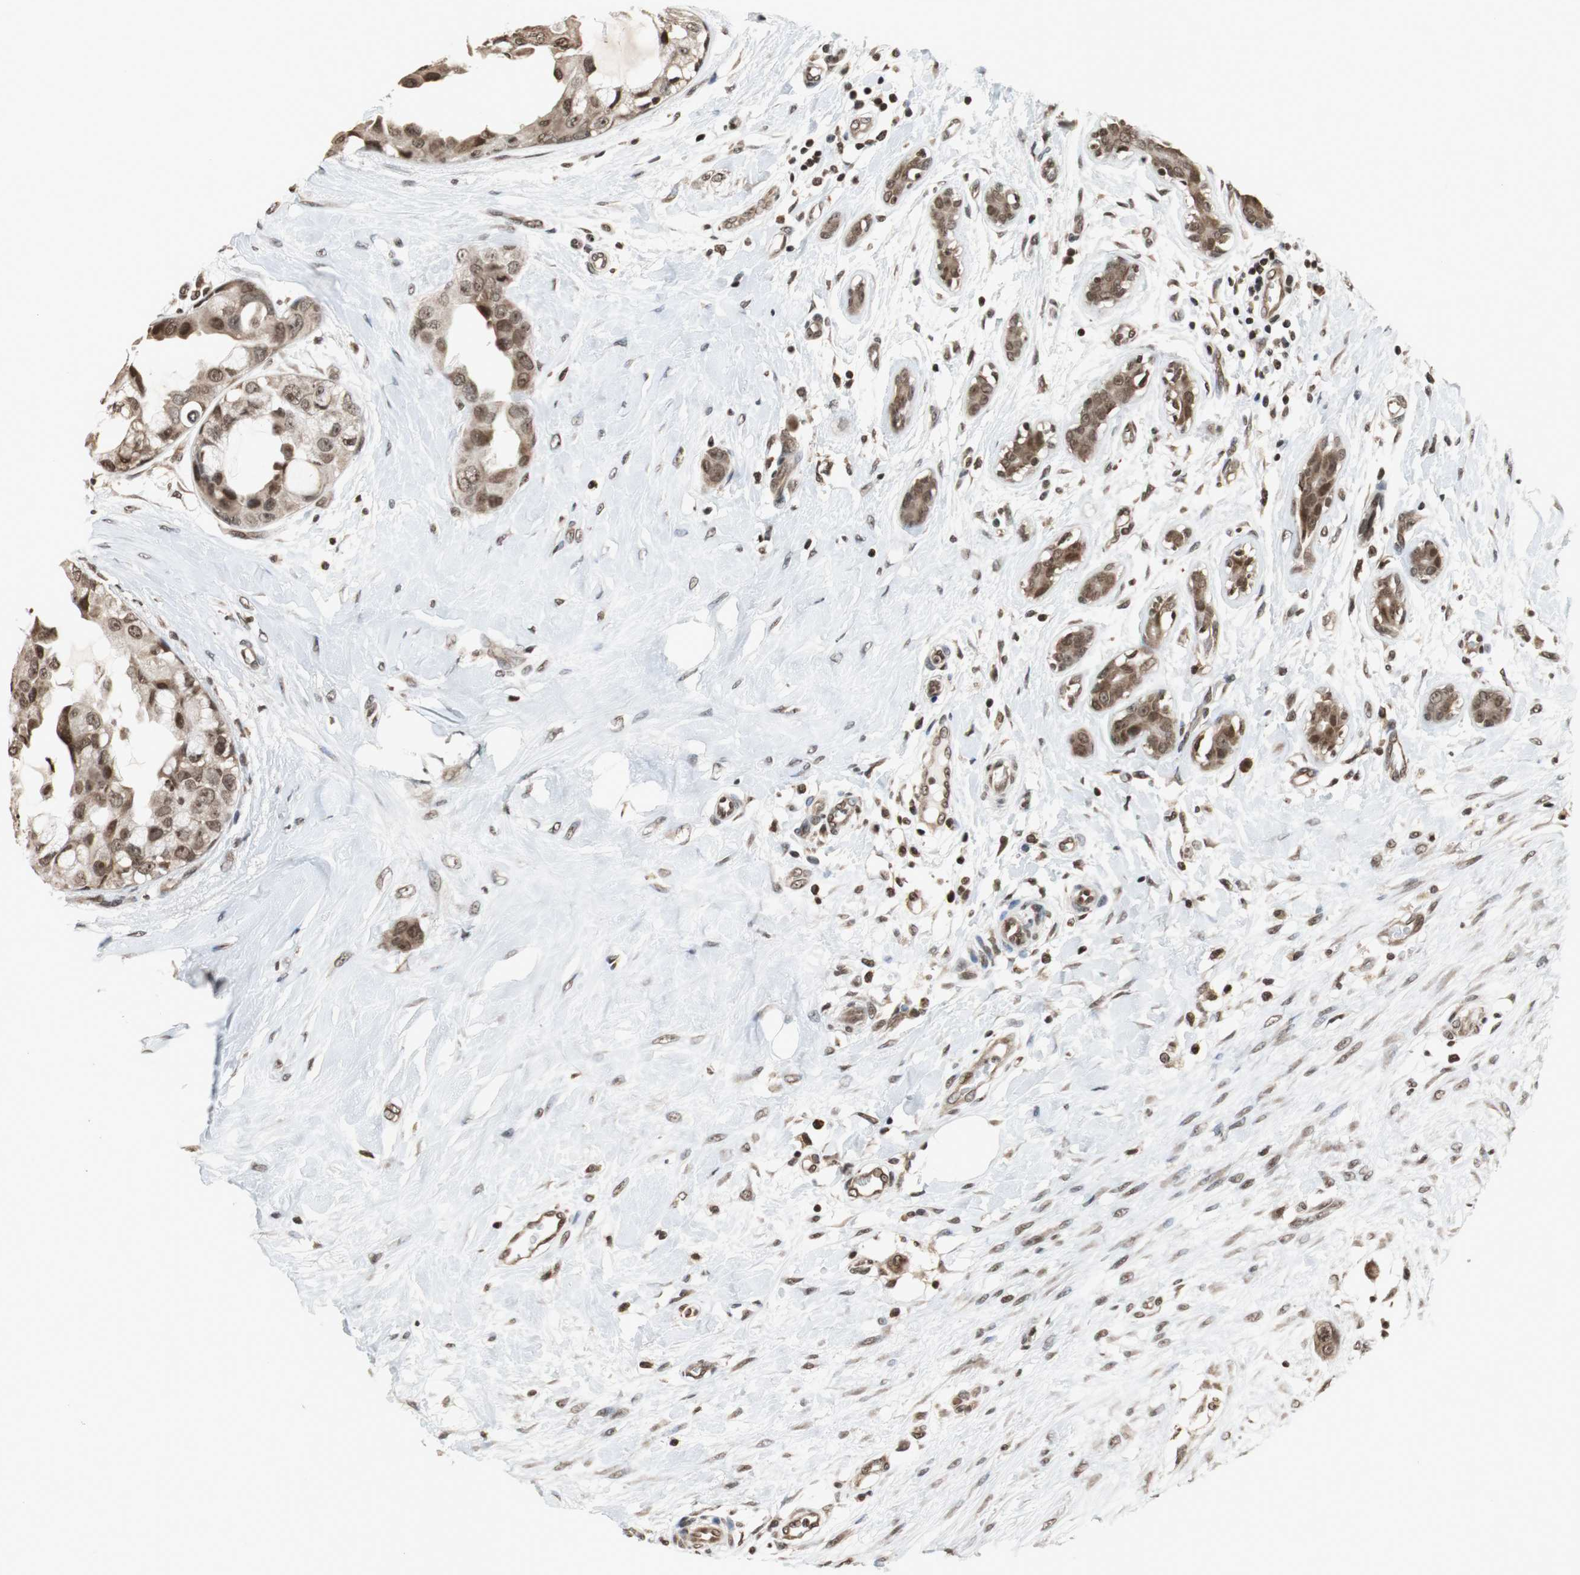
{"staining": {"intensity": "moderate", "quantity": ">75%", "location": "cytoplasmic/membranous,nuclear"}, "tissue": "breast cancer", "cell_type": "Tumor cells", "image_type": "cancer", "snomed": [{"axis": "morphology", "description": "Duct carcinoma"}, {"axis": "topography", "description": "Breast"}], "caption": "IHC of human breast cancer (intraductal carcinoma) shows medium levels of moderate cytoplasmic/membranous and nuclear staining in about >75% of tumor cells.", "gene": "REST", "patient": {"sex": "female", "age": 40}}